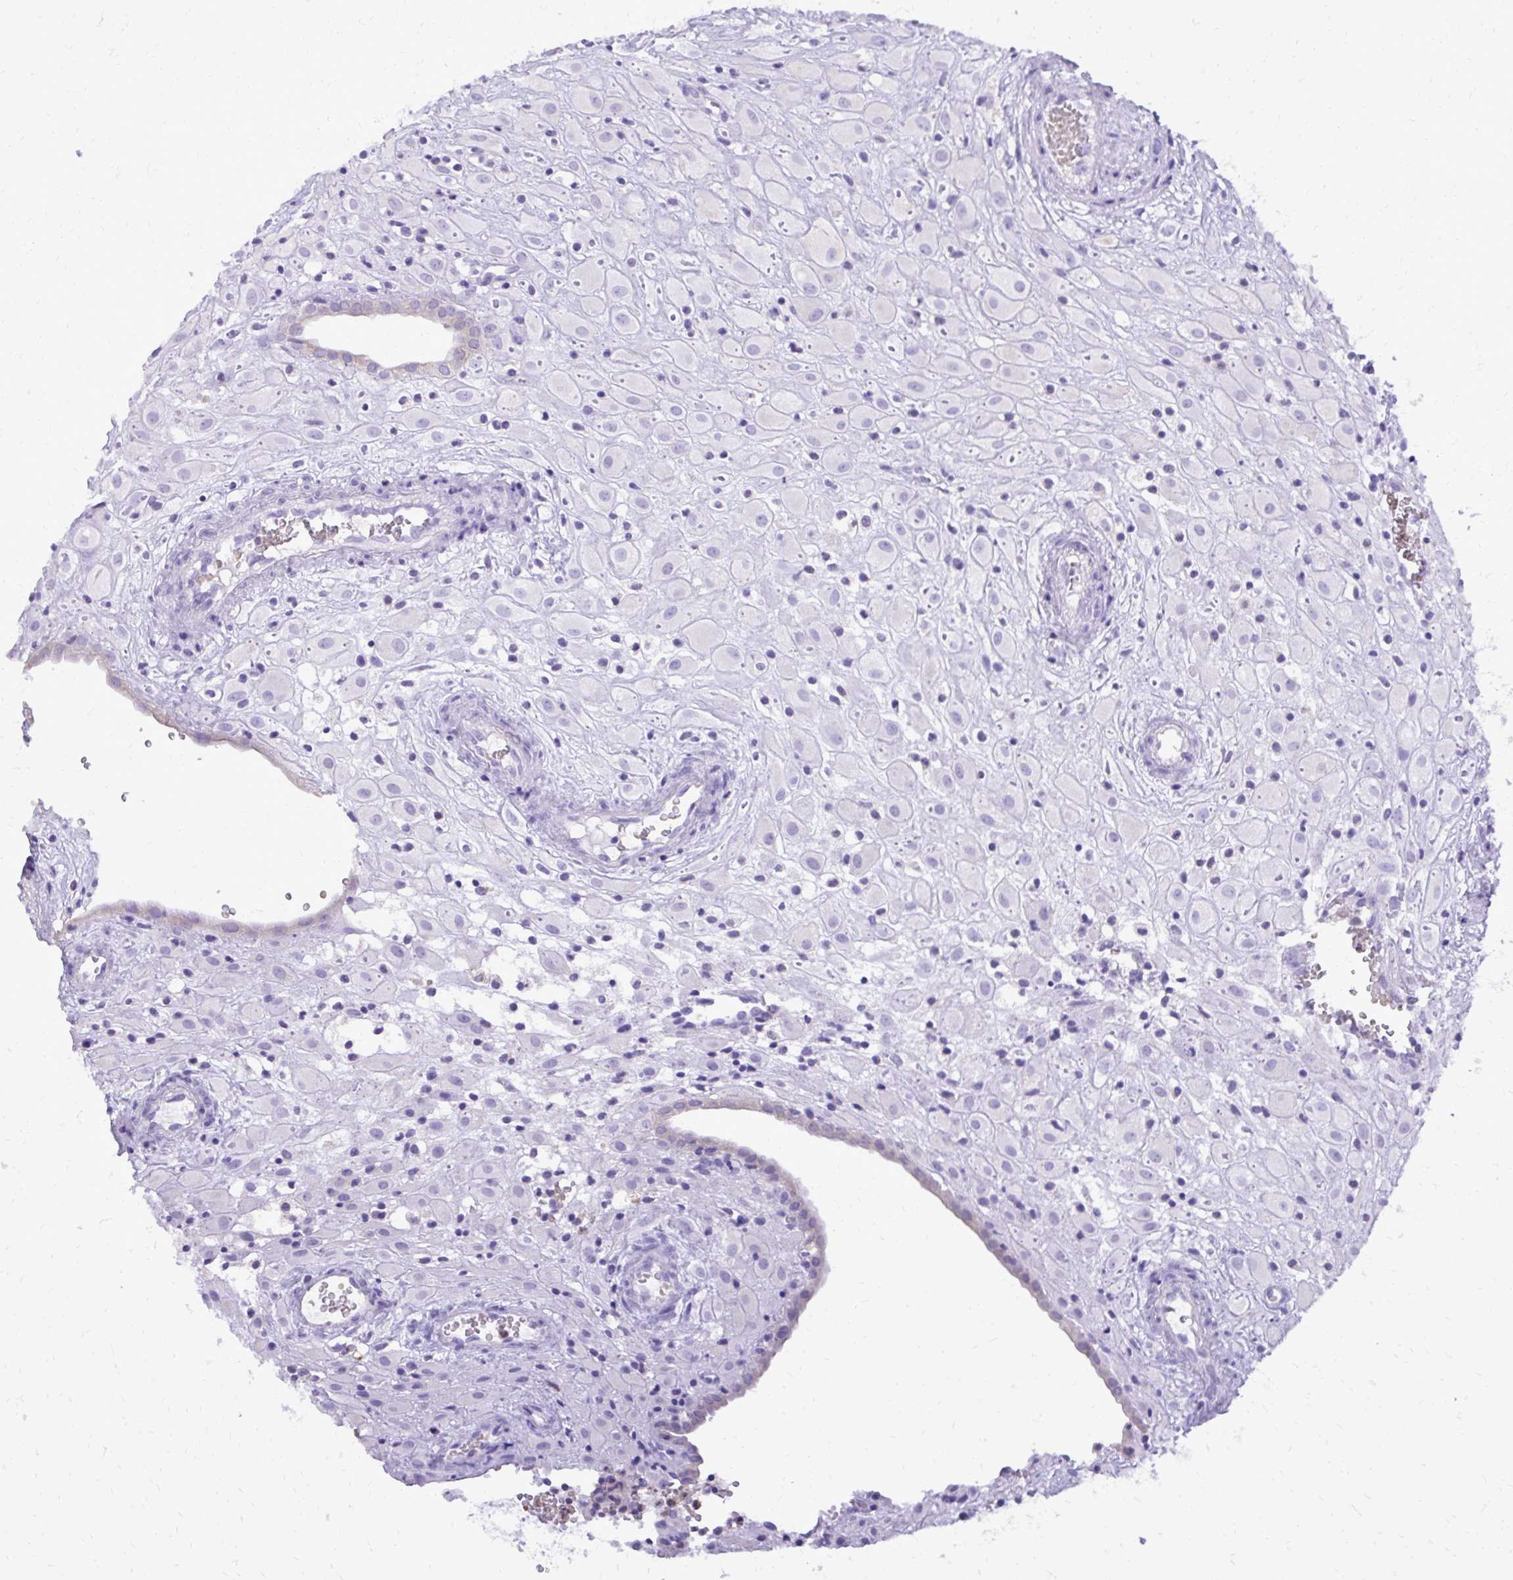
{"staining": {"intensity": "negative", "quantity": "none", "location": "none"}, "tissue": "placenta", "cell_type": "Decidual cells", "image_type": "normal", "snomed": [{"axis": "morphology", "description": "Normal tissue, NOS"}, {"axis": "topography", "description": "Placenta"}], "caption": "IHC micrograph of unremarkable human placenta stained for a protein (brown), which exhibits no expression in decidual cells.", "gene": "CAT", "patient": {"sex": "female", "age": 24}}